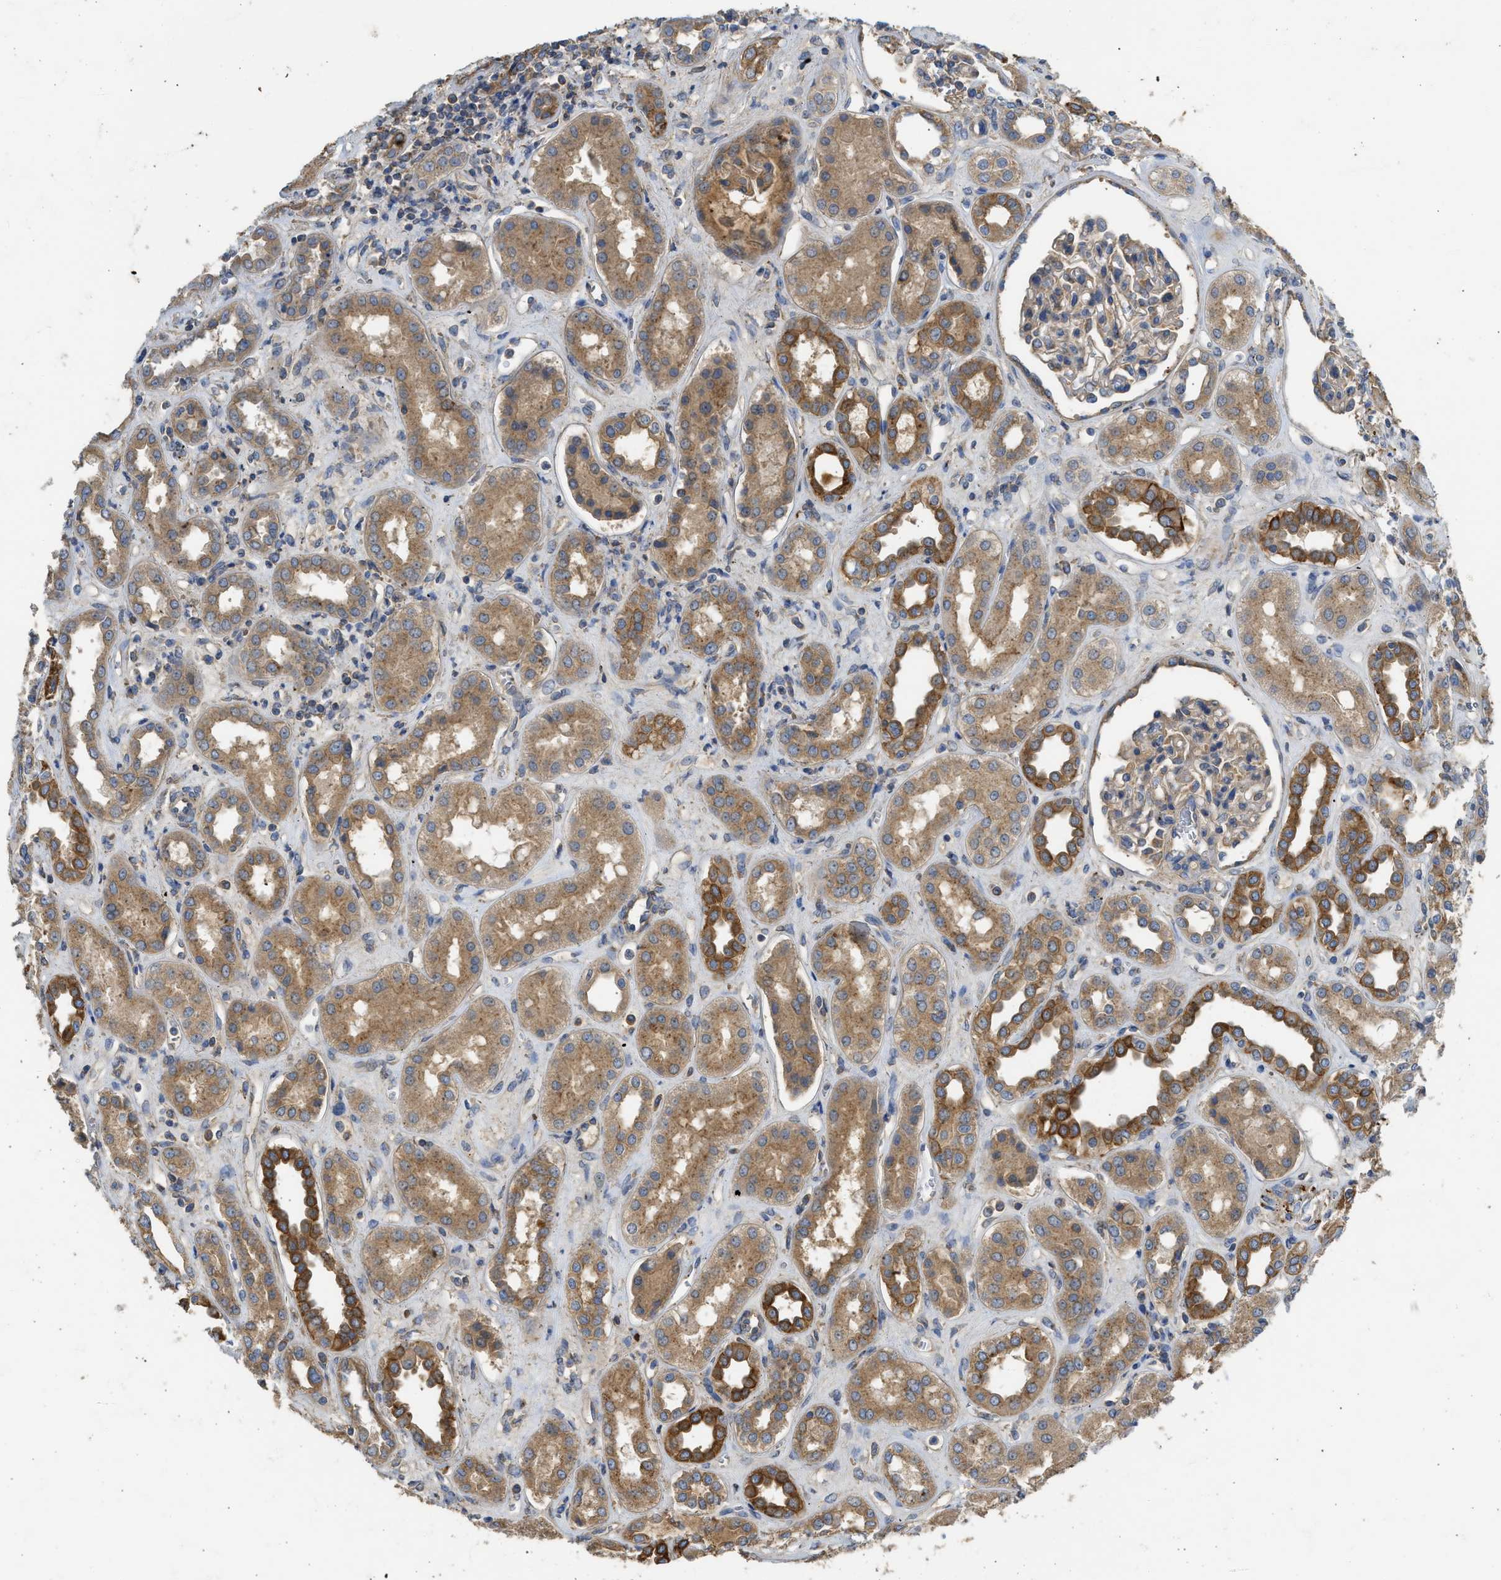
{"staining": {"intensity": "moderate", "quantity": ">75%", "location": "cytoplasmic/membranous"}, "tissue": "kidney", "cell_type": "Cells in glomeruli", "image_type": "normal", "snomed": [{"axis": "morphology", "description": "Normal tissue, NOS"}, {"axis": "topography", "description": "Kidney"}], "caption": "Protein staining of benign kidney reveals moderate cytoplasmic/membranous positivity in approximately >75% of cells in glomeruli.", "gene": "CSRNP2", "patient": {"sex": "male", "age": 59}}